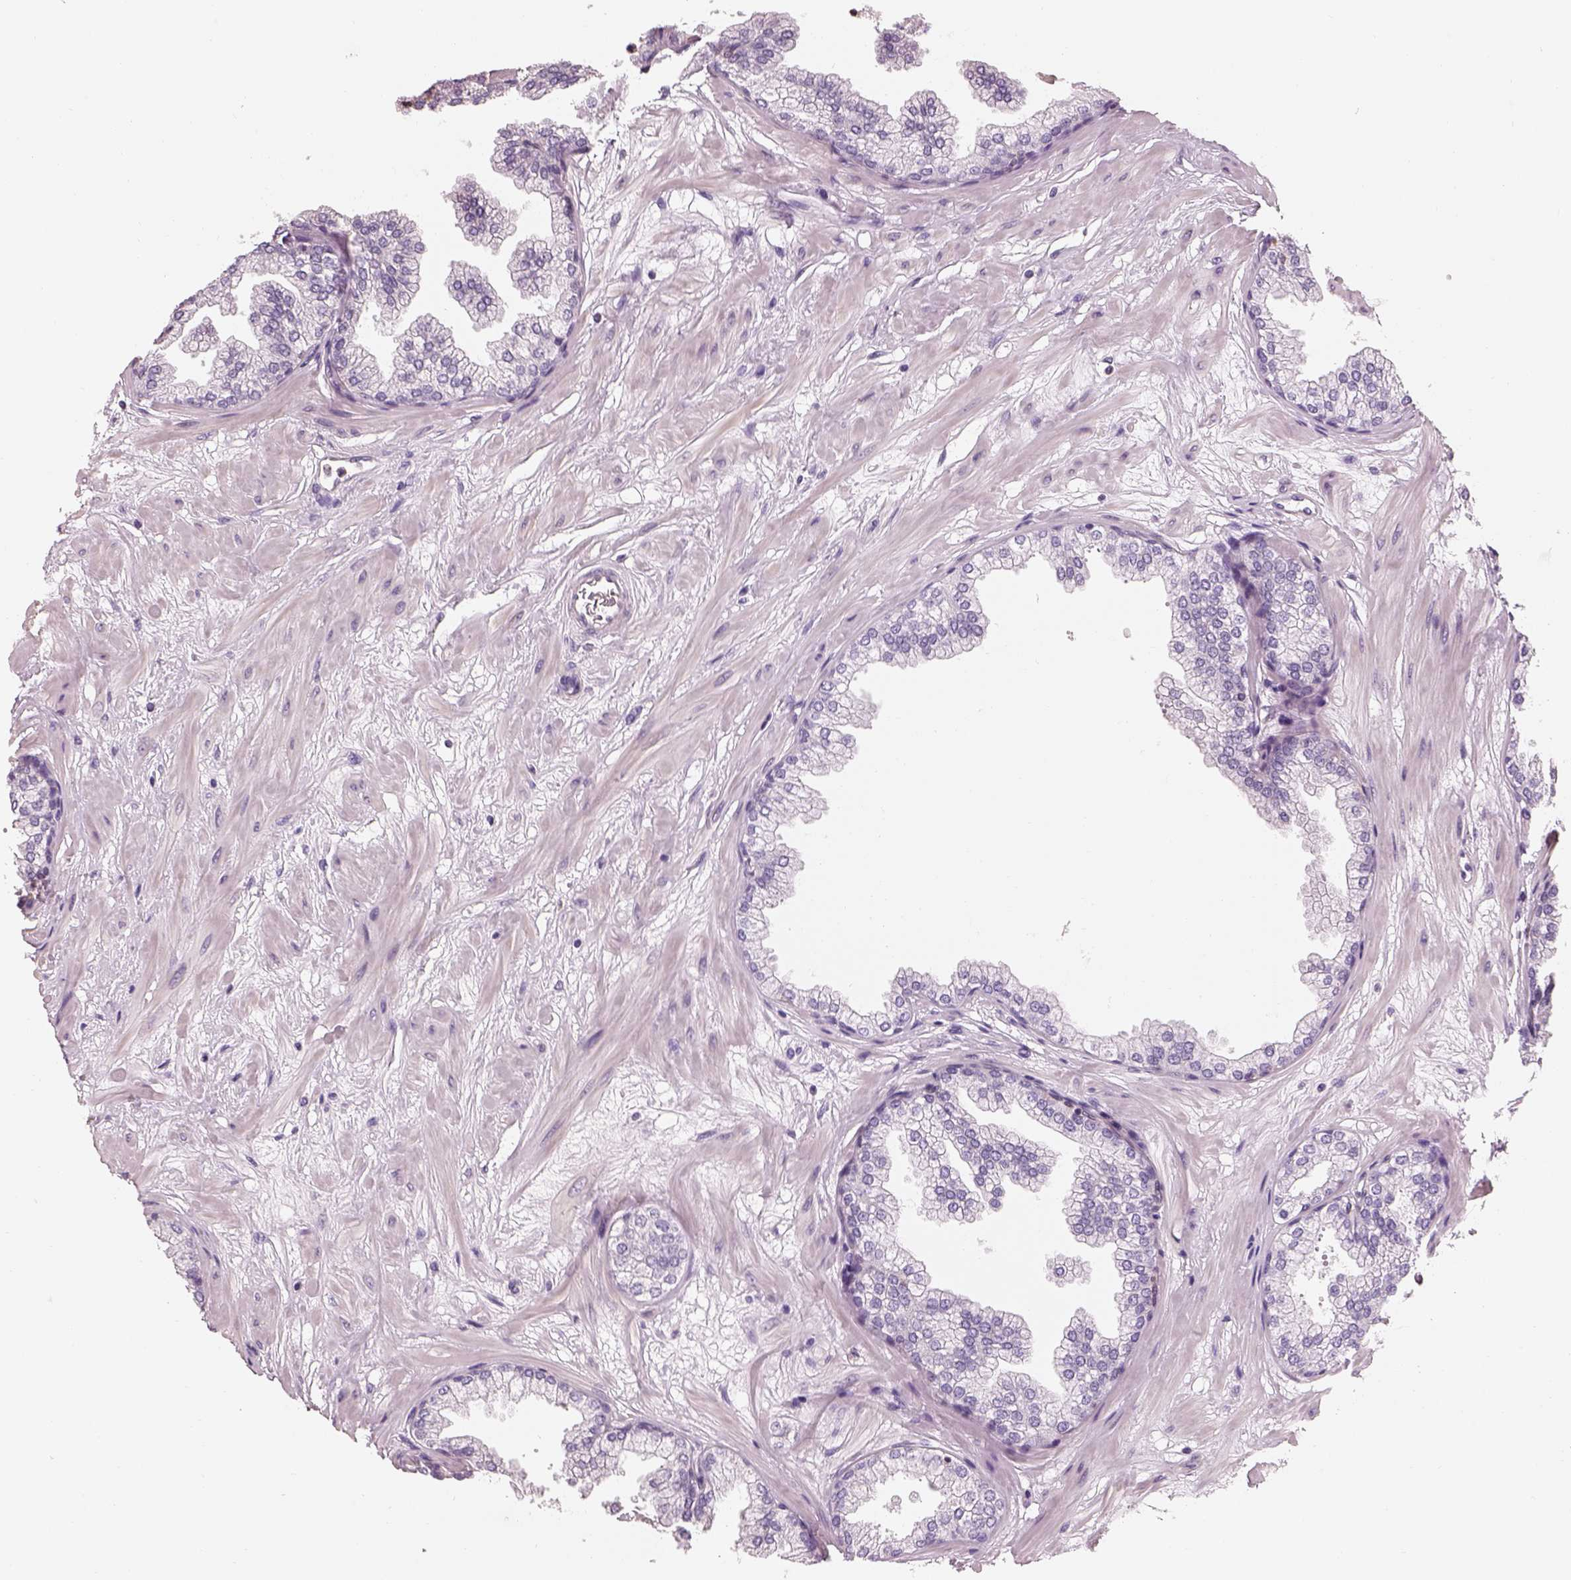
{"staining": {"intensity": "negative", "quantity": "none", "location": "none"}, "tissue": "prostate", "cell_type": "Glandular cells", "image_type": "normal", "snomed": [{"axis": "morphology", "description": "Normal tissue, NOS"}, {"axis": "topography", "description": "Prostate"}], "caption": "There is no significant staining in glandular cells of prostate. (Immunohistochemistry (ihc), brightfield microscopy, high magnification).", "gene": "OTUD6A", "patient": {"sex": "male", "age": 37}}